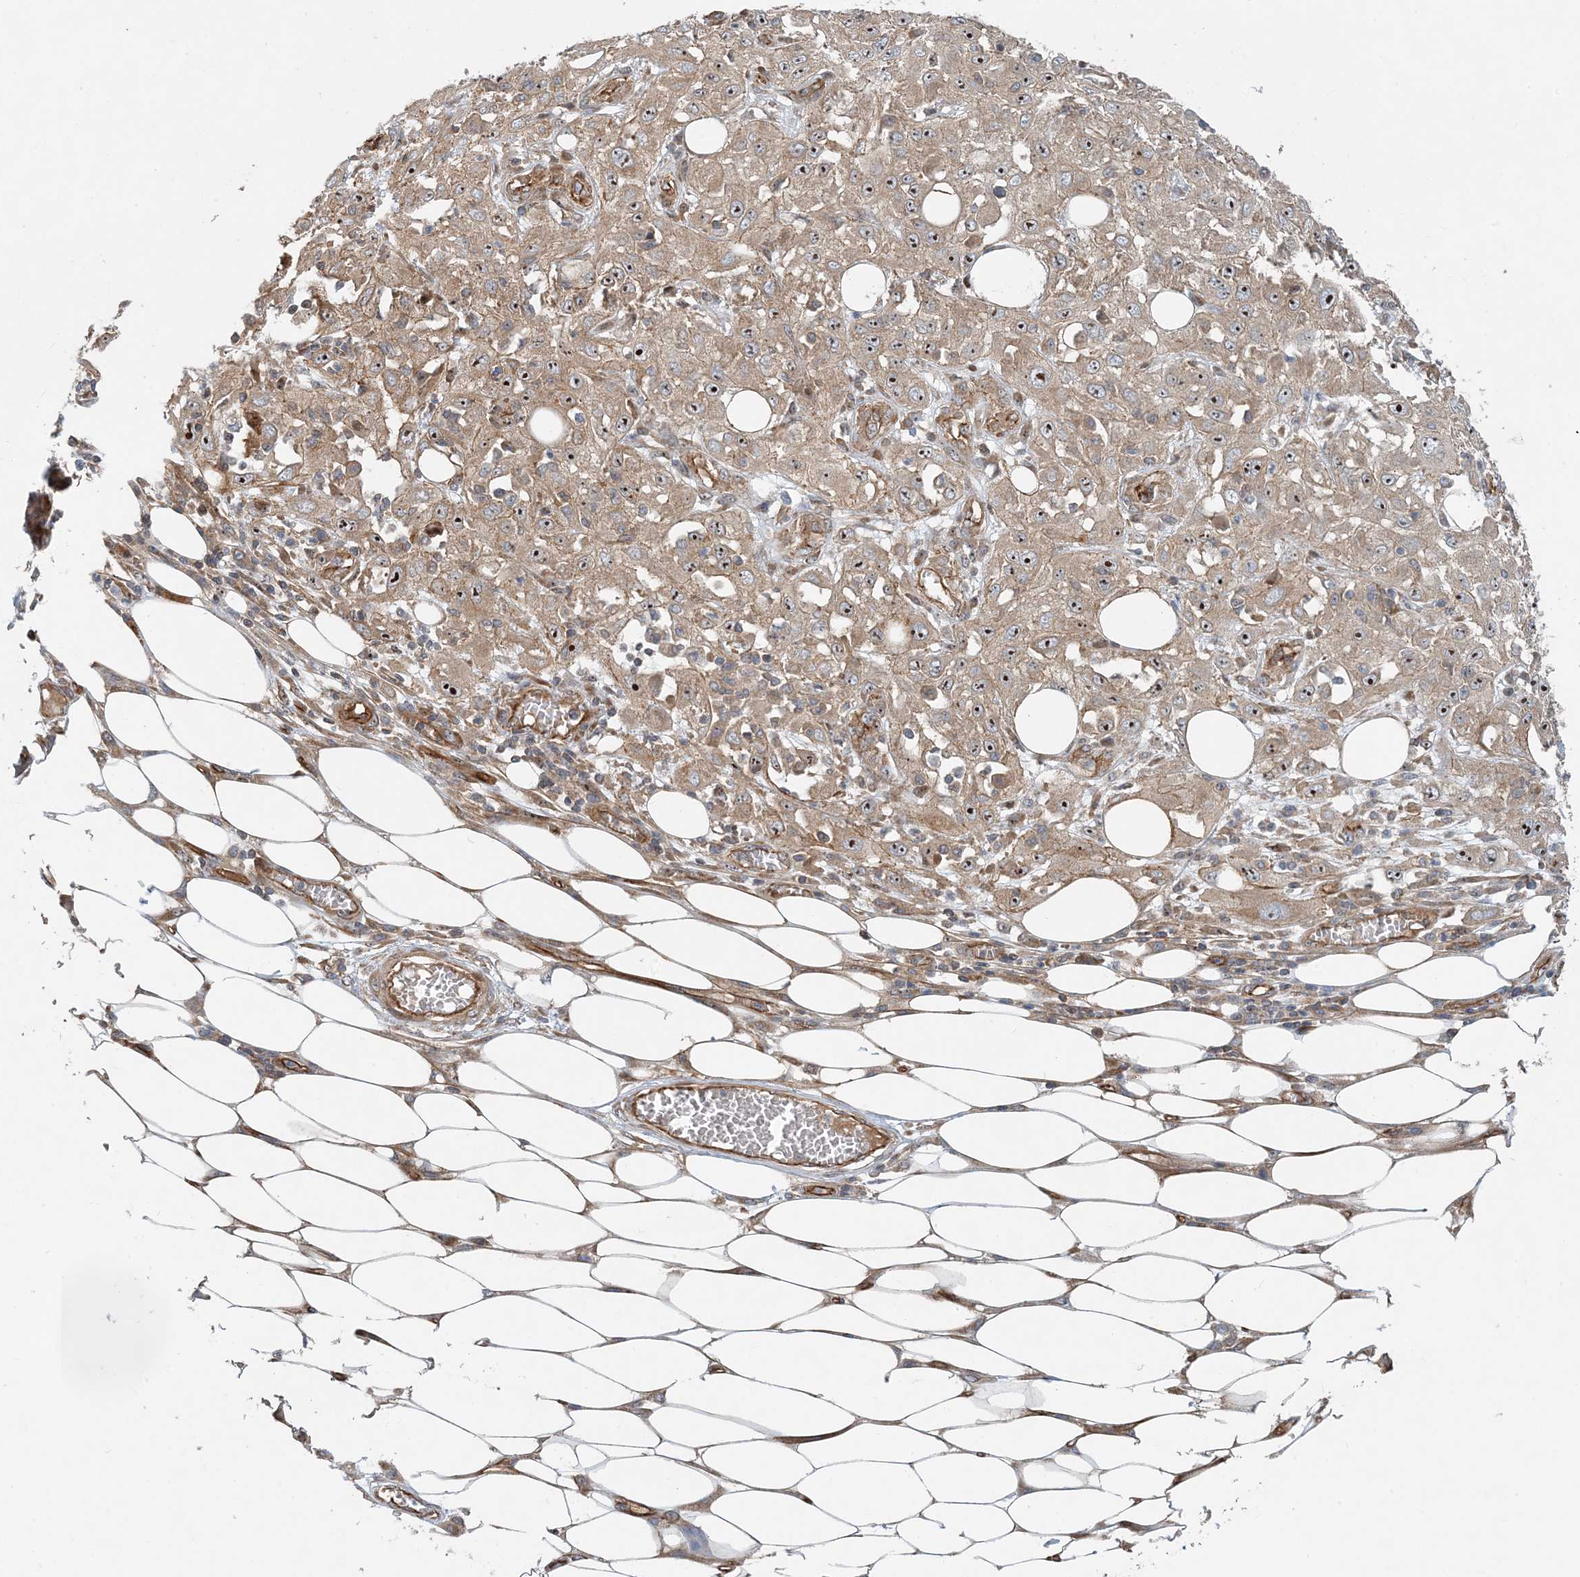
{"staining": {"intensity": "weak", "quantity": ">75%", "location": "cytoplasmic/membranous,nuclear"}, "tissue": "skin cancer", "cell_type": "Tumor cells", "image_type": "cancer", "snomed": [{"axis": "morphology", "description": "Squamous cell carcinoma, NOS"}, {"axis": "morphology", "description": "Squamous cell carcinoma, metastatic, NOS"}, {"axis": "topography", "description": "Skin"}, {"axis": "topography", "description": "Lymph node"}], "caption": "Immunohistochemistry histopathology image of neoplastic tissue: human metastatic squamous cell carcinoma (skin) stained using immunohistochemistry exhibits low levels of weak protein expression localized specifically in the cytoplasmic/membranous and nuclear of tumor cells, appearing as a cytoplasmic/membranous and nuclear brown color.", "gene": "MYL5", "patient": {"sex": "male", "age": 75}}